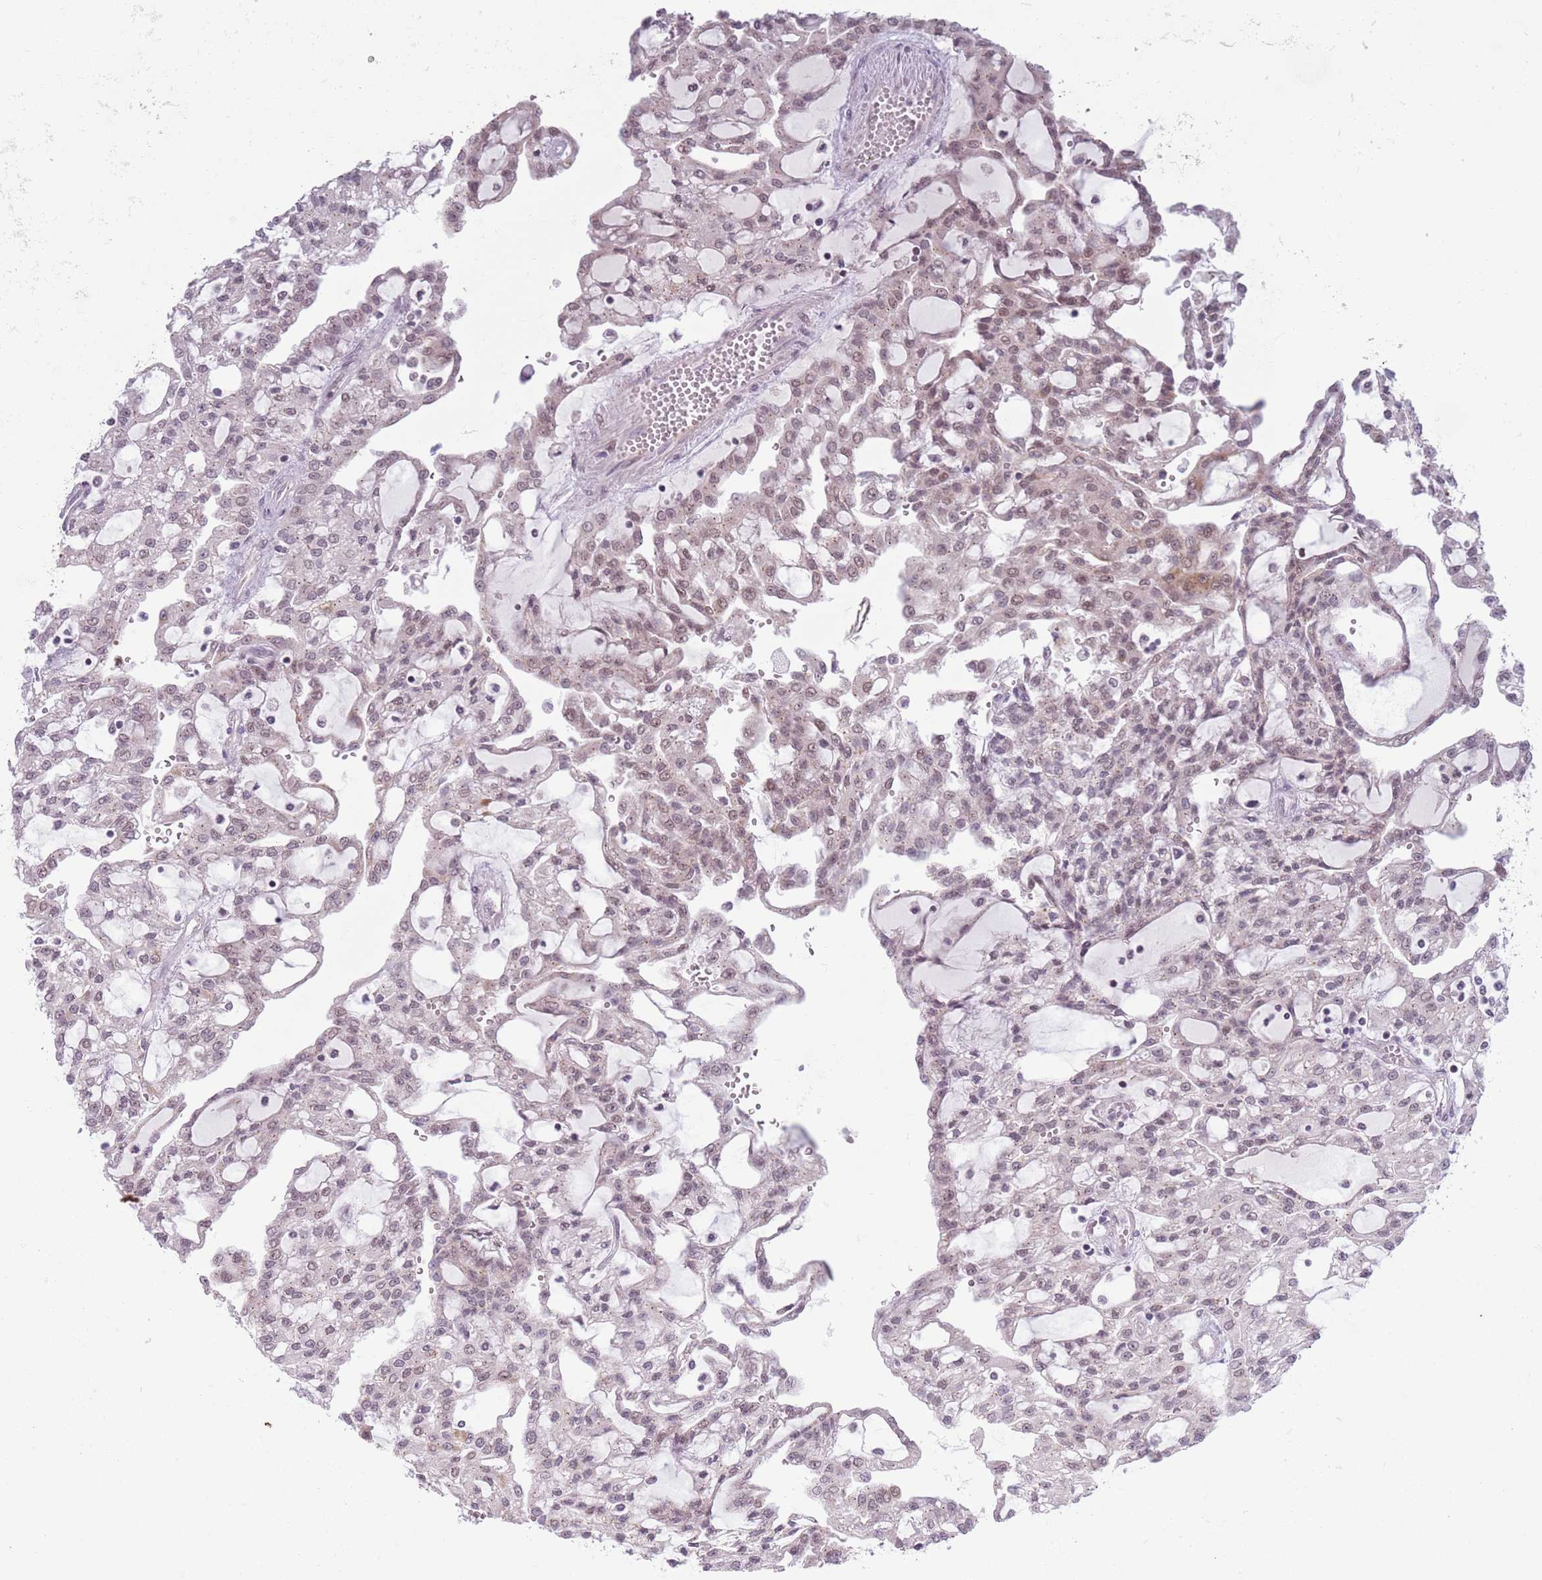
{"staining": {"intensity": "weak", "quantity": "<25%", "location": "nuclear"}, "tissue": "renal cancer", "cell_type": "Tumor cells", "image_type": "cancer", "snomed": [{"axis": "morphology", "description": "Adenocarcinoma, NOS"}, {"axis": "topography", "description": "Kidney"}], "caption": "Histopathology image shows no protein expression in tumor cells of adenocarcinoma (renal) tissue.", "gene": "MRPL34", "patient": {"sex": "male", "age": 63}}